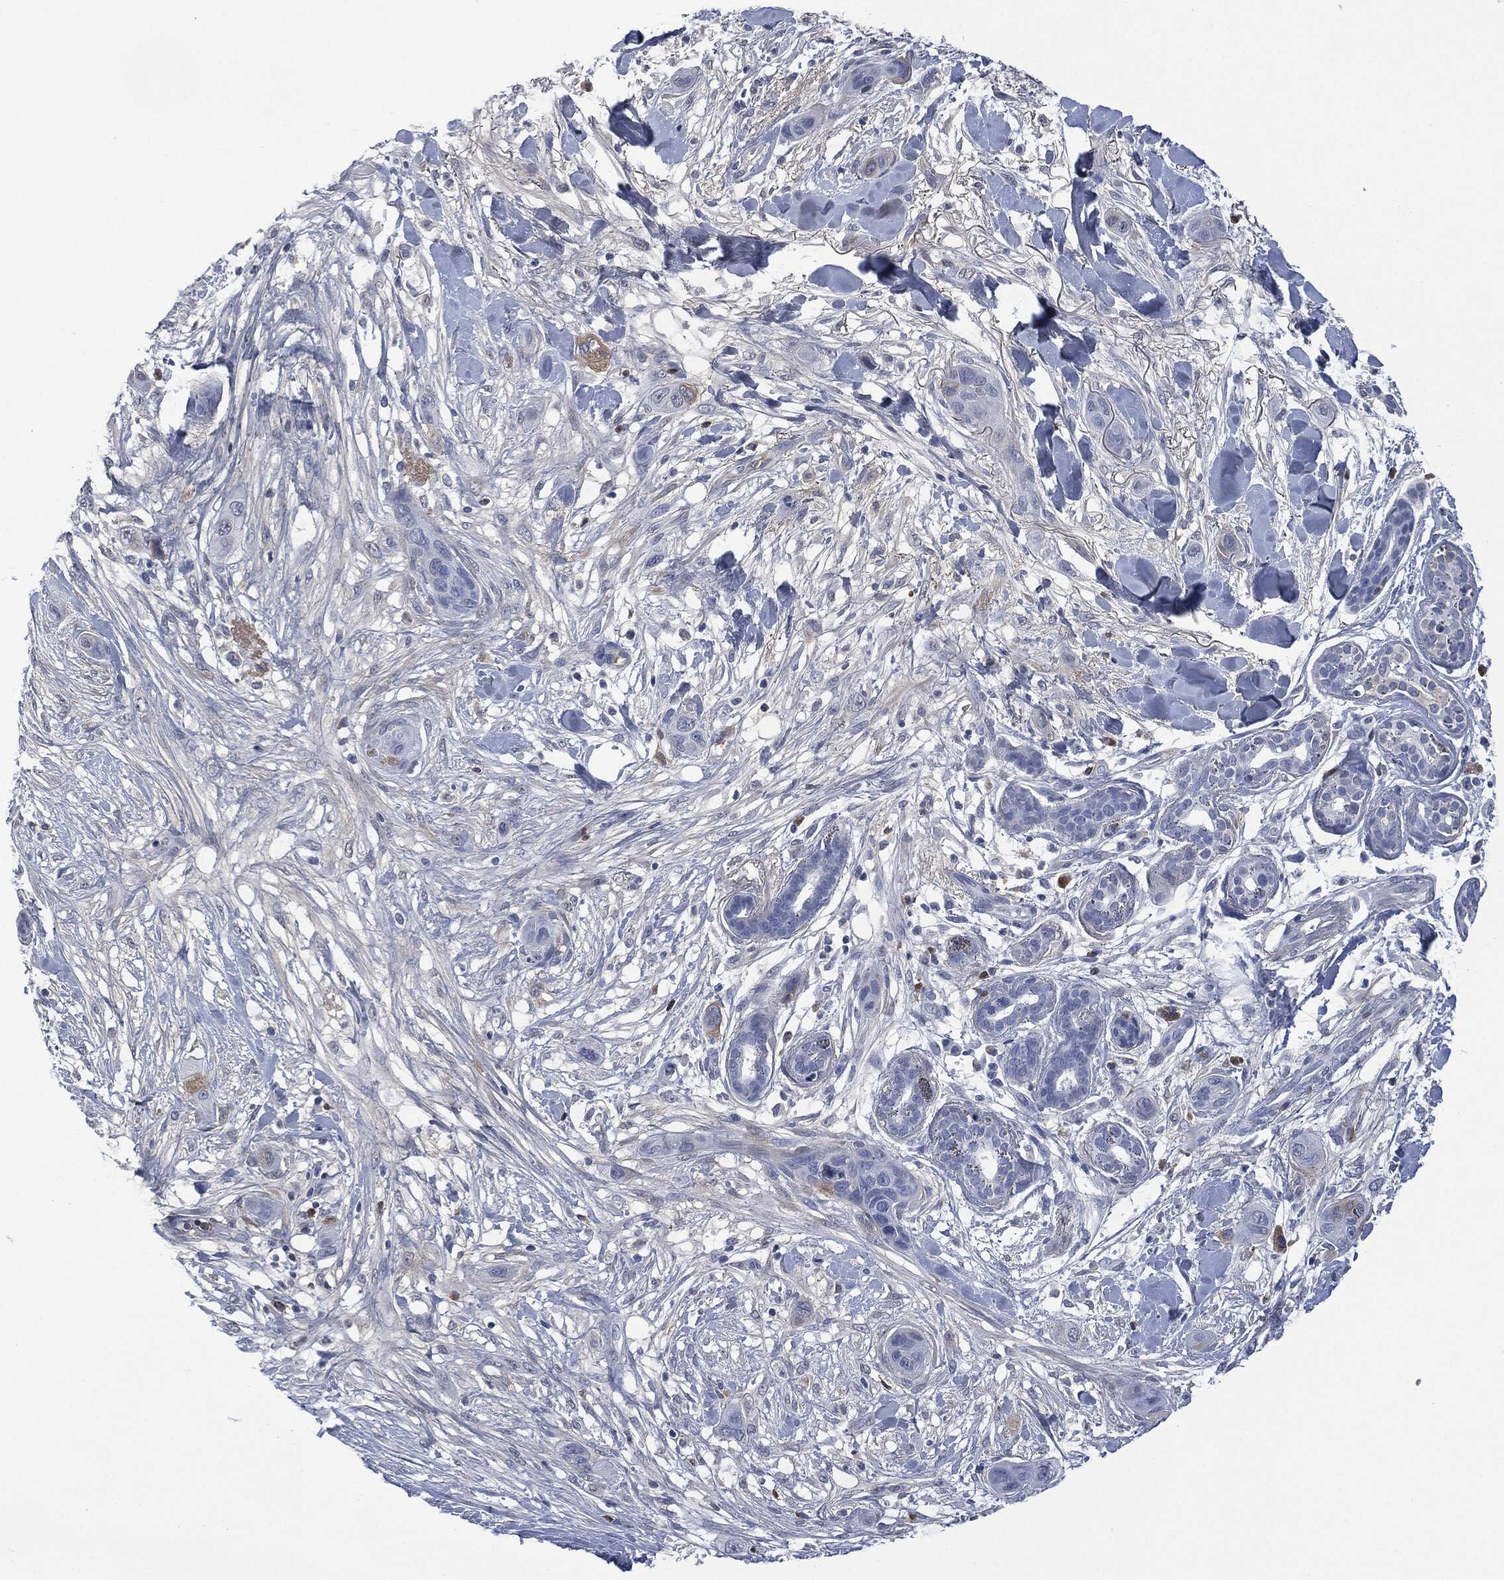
{"staining": {"intensity": "negative", "quantity": "none", "location": "none"}, "tissue": "skin cancer", "cell_type": "Tumor cells", "image_type": "cancer", "snomed": [{"axis": "morphology", "description": "Squamous cell carcinoma, NOS"}, {"axis": "topography", "description": "Skin"}], "caption": "Protein analysis of skin cancer (squamous cell carcinoma) displays no significant expression in tumor cells.", "gene": "SIGLEC7", "patient": {"sex": "male", "age": 78}}